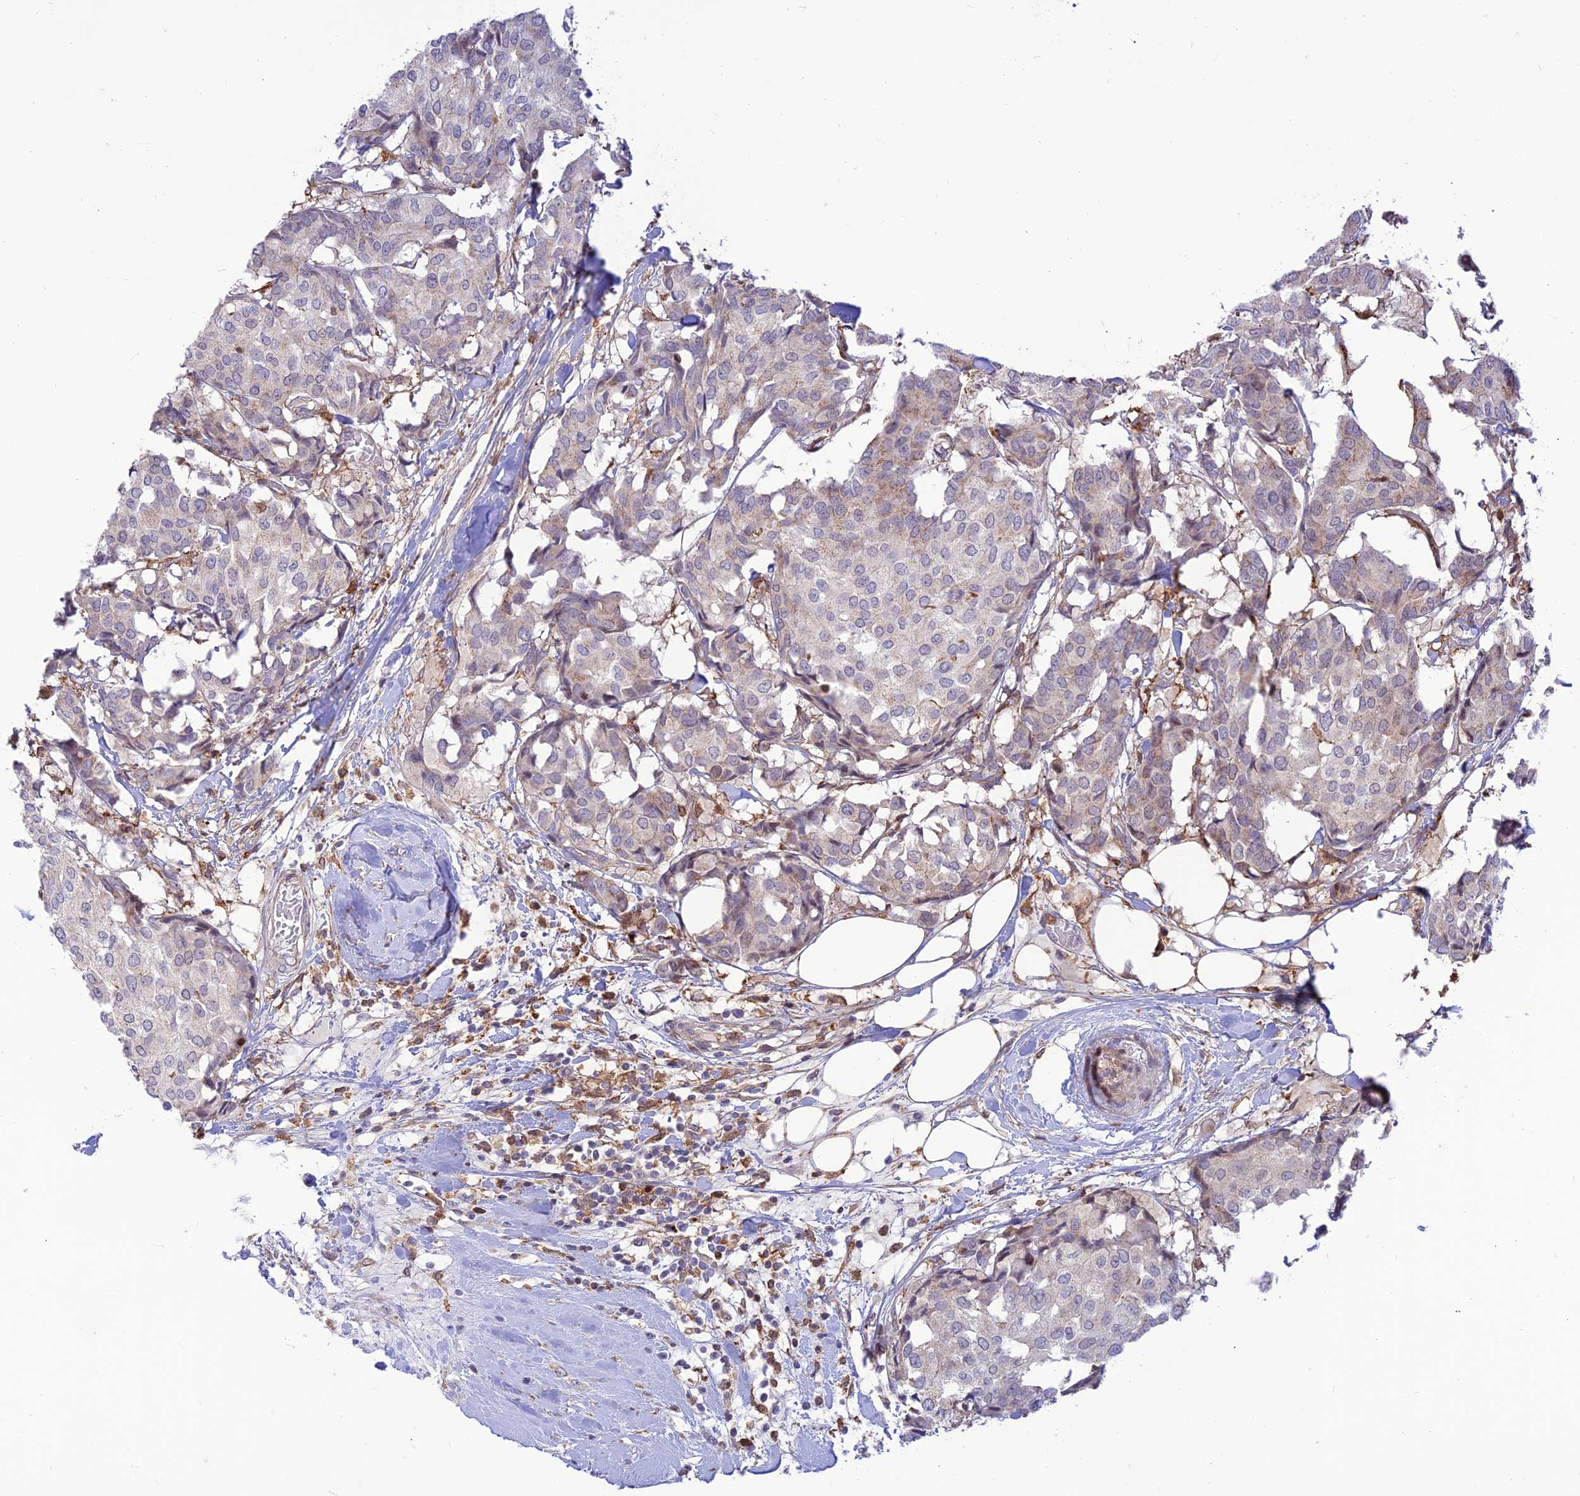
{"staining": {"intensity": "negative", "quantity": "none", "location": "none"}, "tissue": "breast cancer", "cell_type": "Tumor cells", "image_type": "cancer", "snomed": [{"axis": "morphology", "description": "Duct carcinoma"}, {"axis": "topography", "description": "Breast"}], "caption": "A high-resolution image shows IHC staining of invasive ductal carcinoma (breast), which displays no significant staining in tumor cells.", "gene": "FAM186B", "patient": {"sex": "female", "age": 75}}